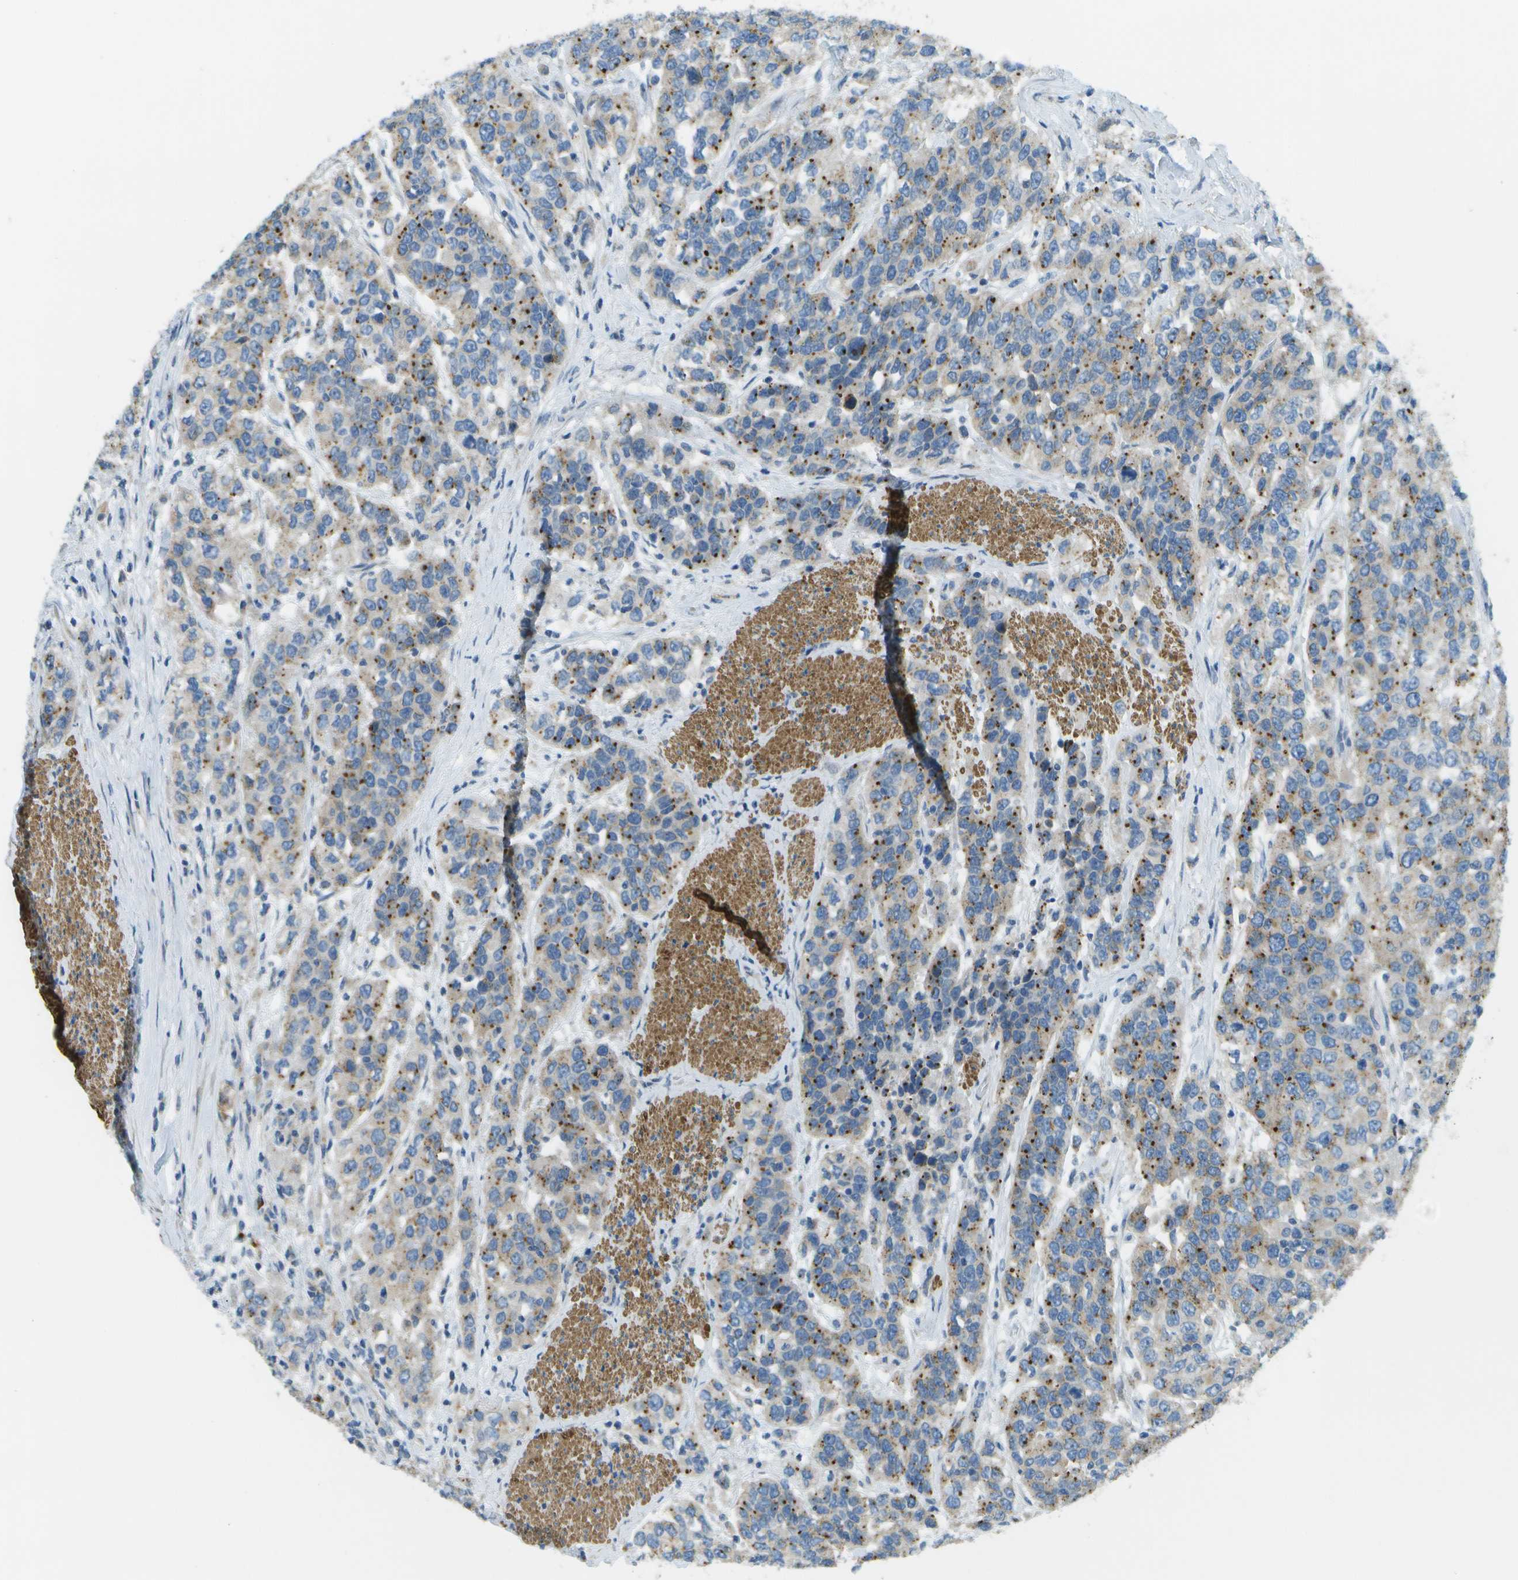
{"staining": {"intensity": "moderate", "quantity": ">75%", "location": "cytoplasmic/membranous"}, "tissue": "urothelial cancer", "cell_type": "Tumor cells", "image_type": "cancer", "snomed": [{"axis": "morphology", "description": "Urothelial carcinoma, High grade"}, {"axis": "topography", "description": "Urinary bladder"}], "caption": "Urothelial cancer stained with a brown dye displays moderate cytoplasmic/membranous positive staining in about >75% of tumor cells.", "gene": "MYH11", "patient": {"sex": "female", "age": 80}}